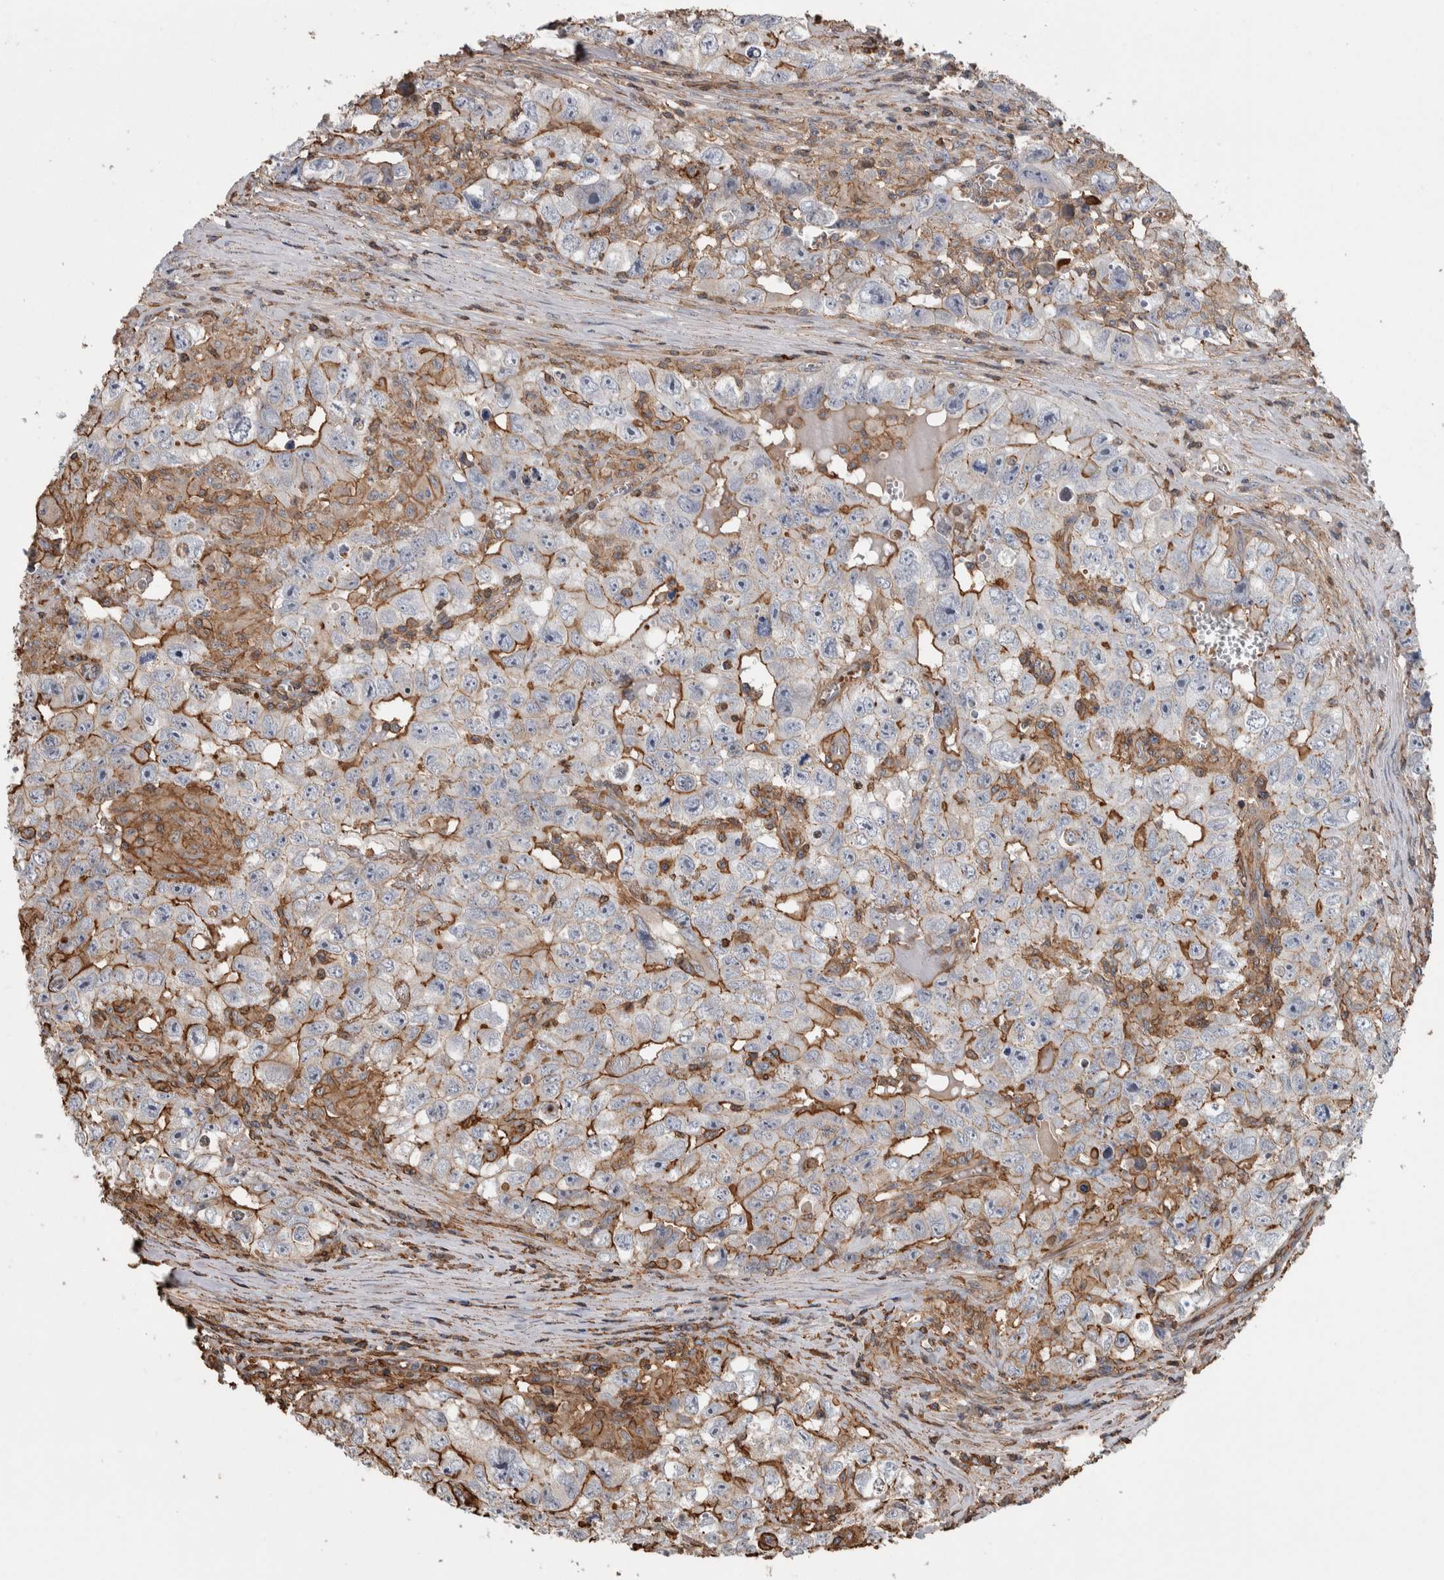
{"staining": {"intensity": "moderate", "quantity": "25%-75%", "location": "cytoplasmic/membranous"}, "tissue": "testis cancer", "cell_type": "Tumor cells", "image_type": "cancer", "snomed": [{"axis": "morphology", "description": "Seminoma, NOS"}, {"axis": "morphology", "description": "Carcinoma, Embryonal, NOS"}, {"axis": "topography", "description": "Testis"}], "caption": "Protein staining shows moderate cytoplasmic/membranous staining in approximately 25%-75% of tumor cells in testis embryonal carcinoma.", "gene": "ENPP2", "patient": {"sex": "male", "age": 43}}